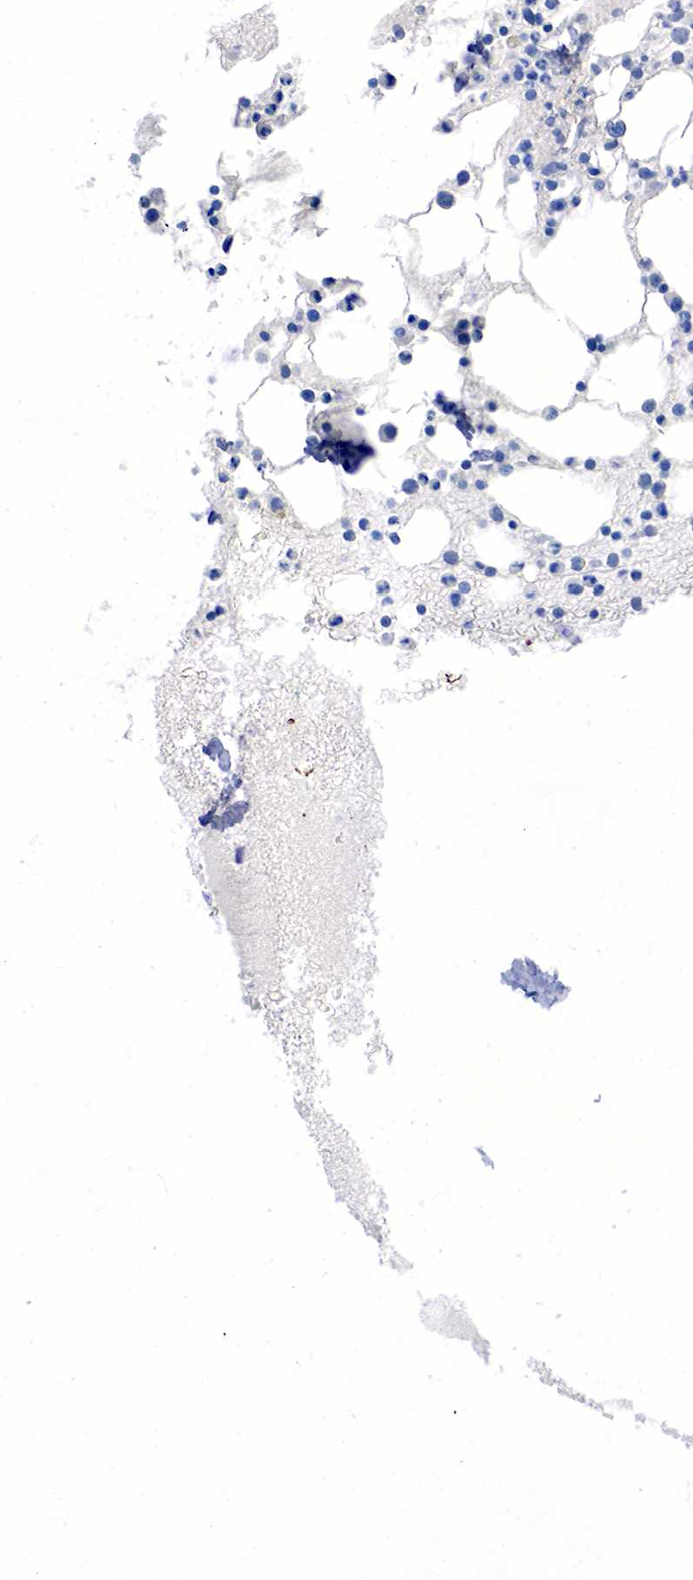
{"staining": {"intensity": "negative", "quantity": "none", "location": "none"}, "tissue": "bone marrow", "cell_type": "Hematopoietic cells", "image_type": "normal", "snomed": [{"axis": "morphology", "description": "Normal tissue, NOS"}, {"axis": "topography", "description": "Bone marrow"}], "caption": "The immunohistochemistry (IHC) histopathology image has no significant expression in hematopoietic cells of bone marrow.", "gene": "CHGA", "patient": {"sex": "female", "age": 74}}